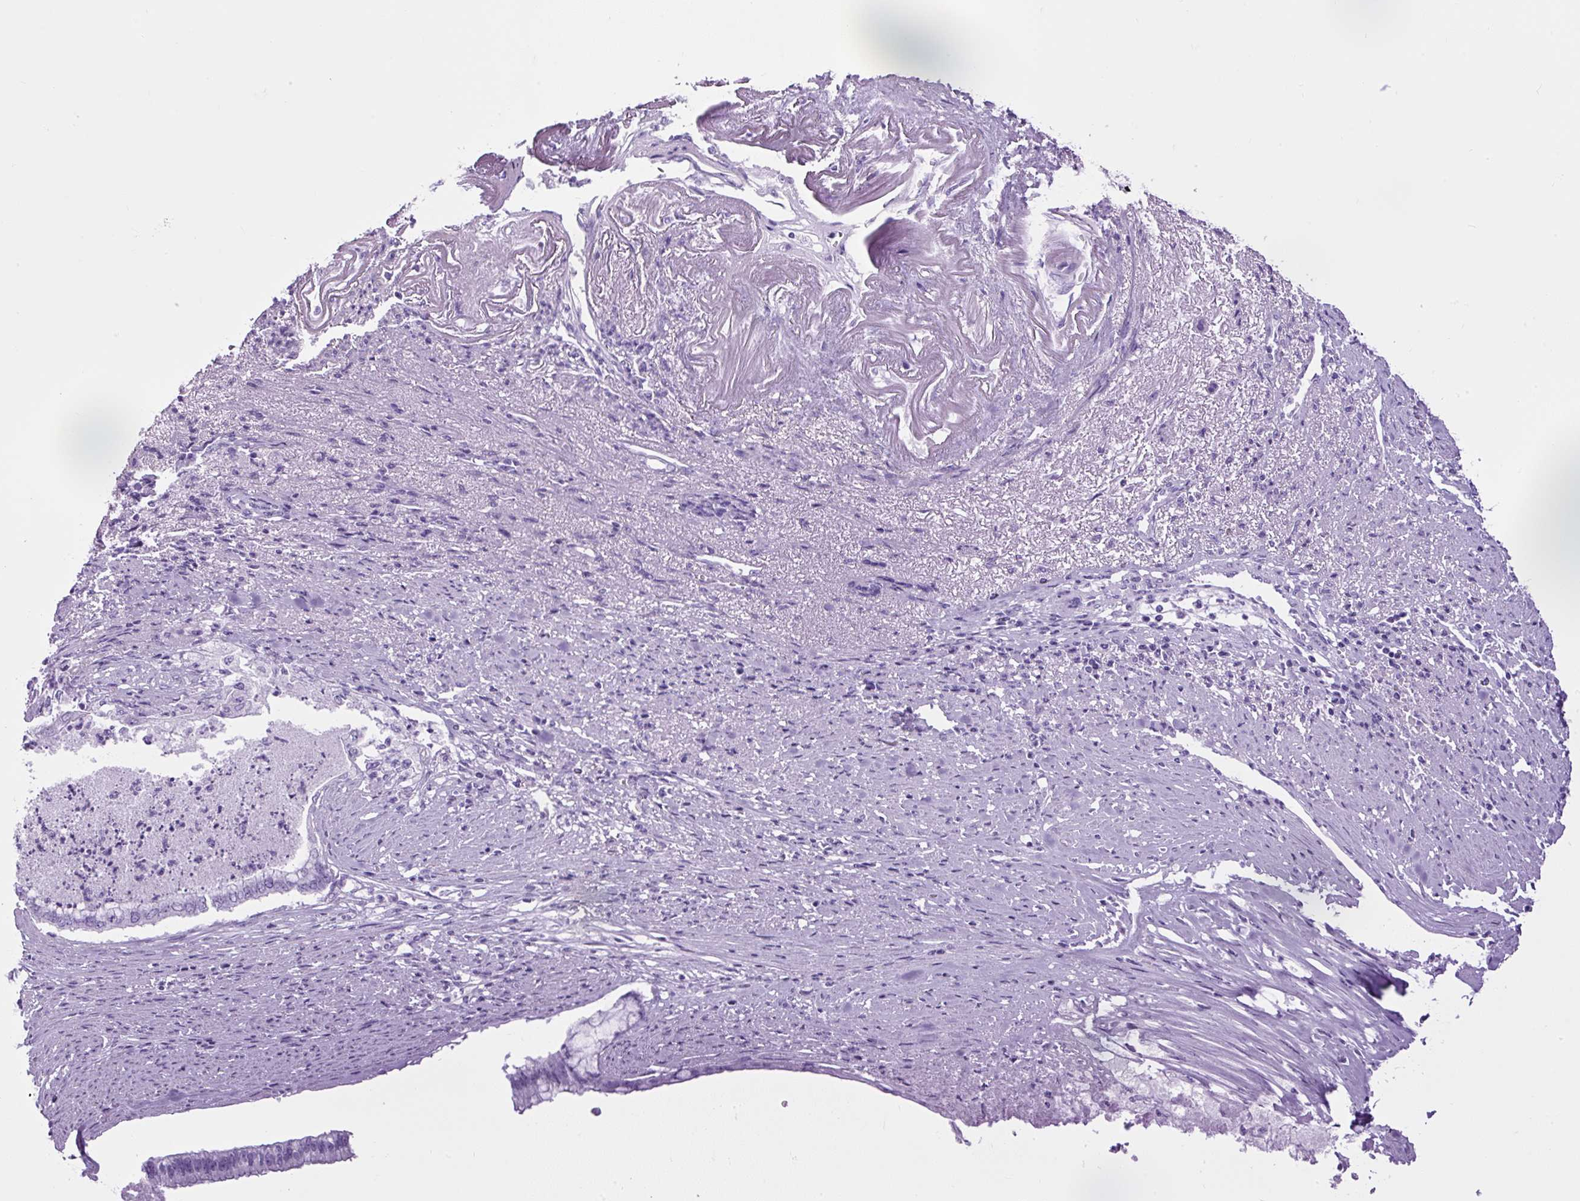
{"staining": {"intensity": "negative", "quantity": "none", "location": "none"}, "tissue": "endometrial cancer", "cell_type": "Tumor cells", "image_type": "cancer", "snomed": [{"axis": "morphology", "description": "Adenocarcinoma, NOS"}, {"axis": "topography", "description": "Endometrium"}], "caption": "Immunohistochemistry histopathology image of neoplastic tissue: endometrial cancer stained with DAB displays no significant protein staining in tumor cells.", "gene": "CEL", "patient": {"sex": "female", "age": 79}}